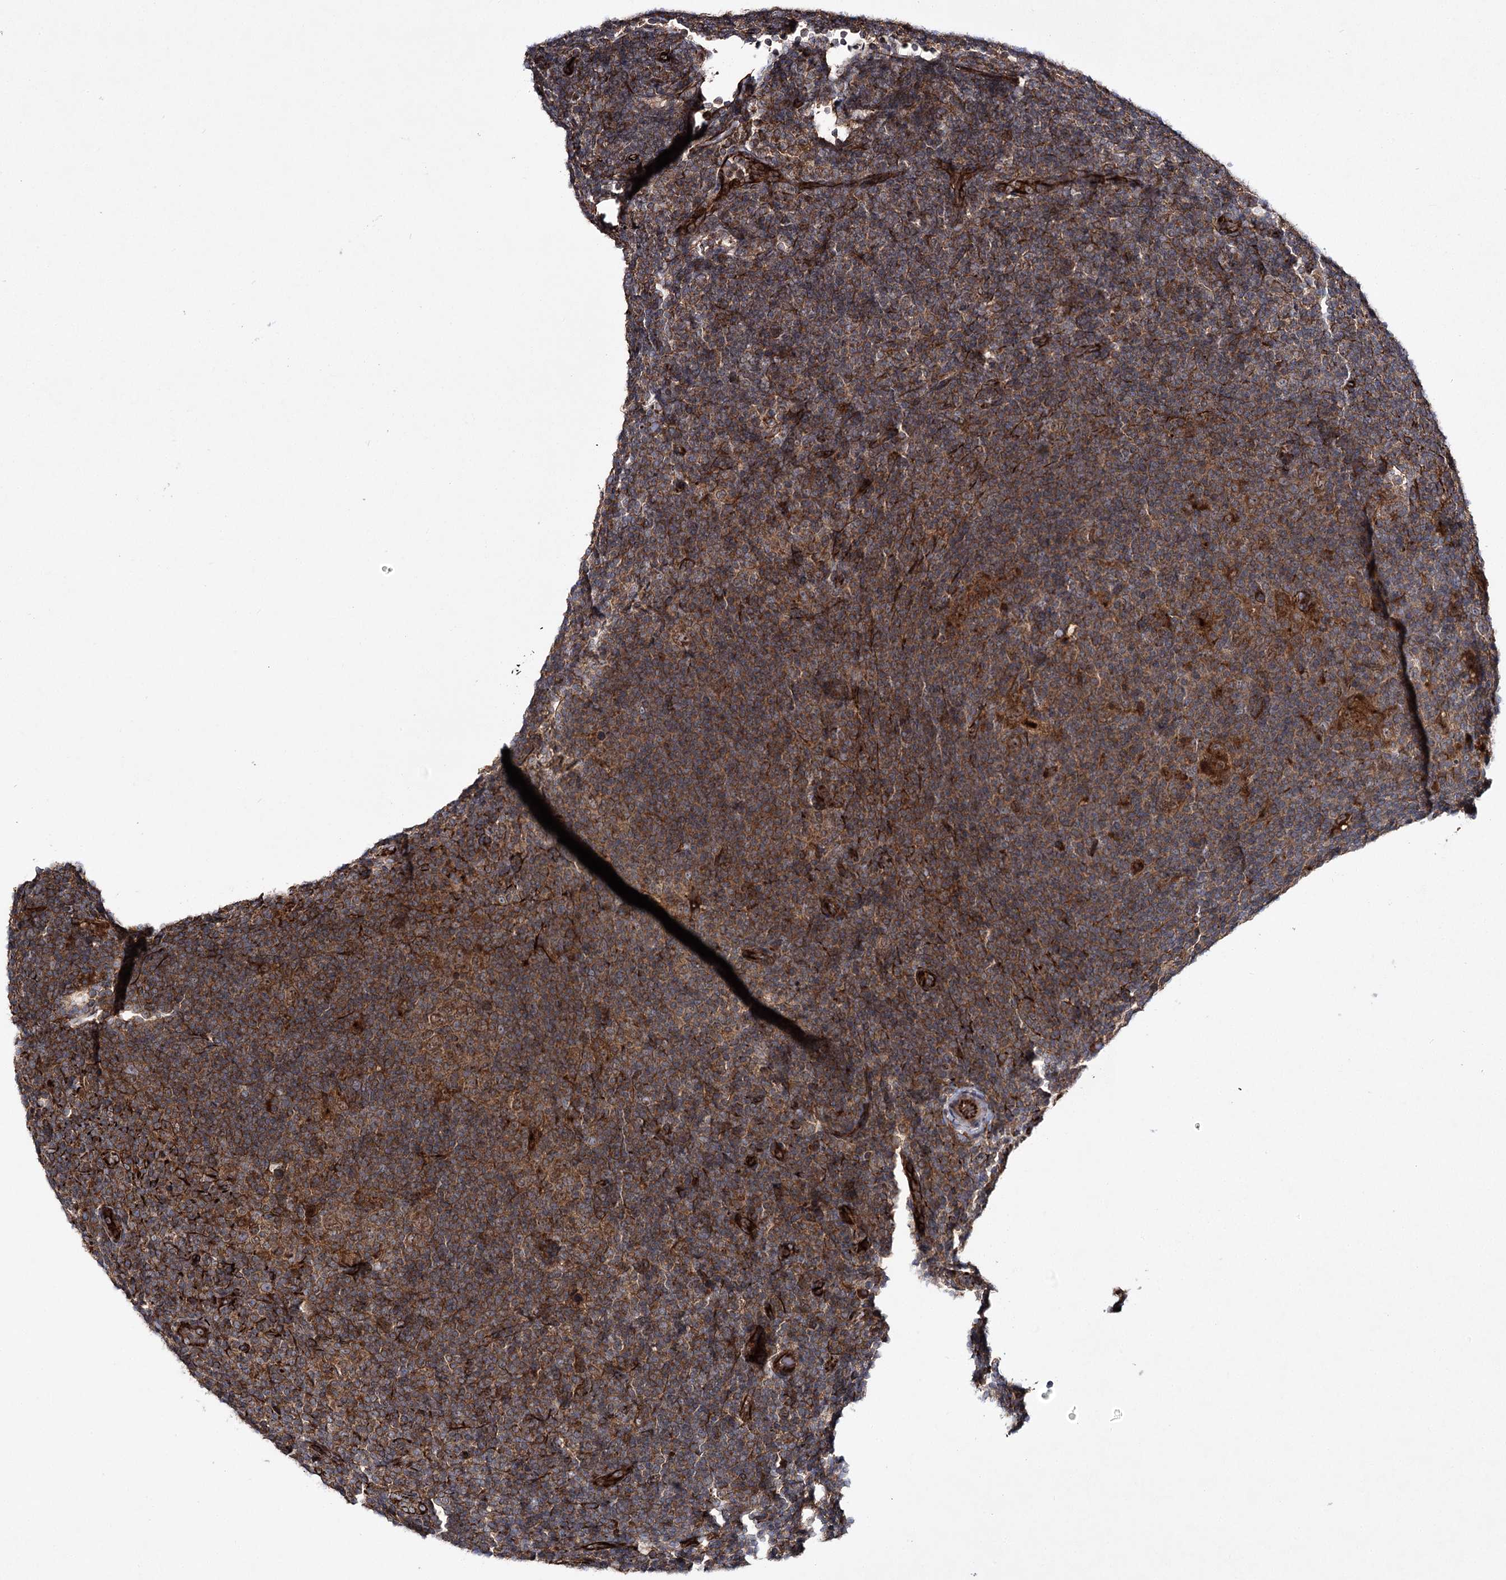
{"staining": {"intensity": "moderate", "quantity": ">75%", "location": "cytoplasmic/membranous"}, "tissue": "lymphoma", "cell_type": "Tumor cells", "image_type": "cancer", "snomed": [{"axis": "morphology", "description": "Hodgkin's disease, NOS"}, {"axis": "topography", "description": "Lymph node"}], "caption": "The histopathology image shows immunohistochemical staining of lymphoma. There is moderate cytoplasmic/membranous expression is identified in approximately >75% of tumor cells.", "gene": "HECTD2", "patient": {"sex": "female", "age": 57}}